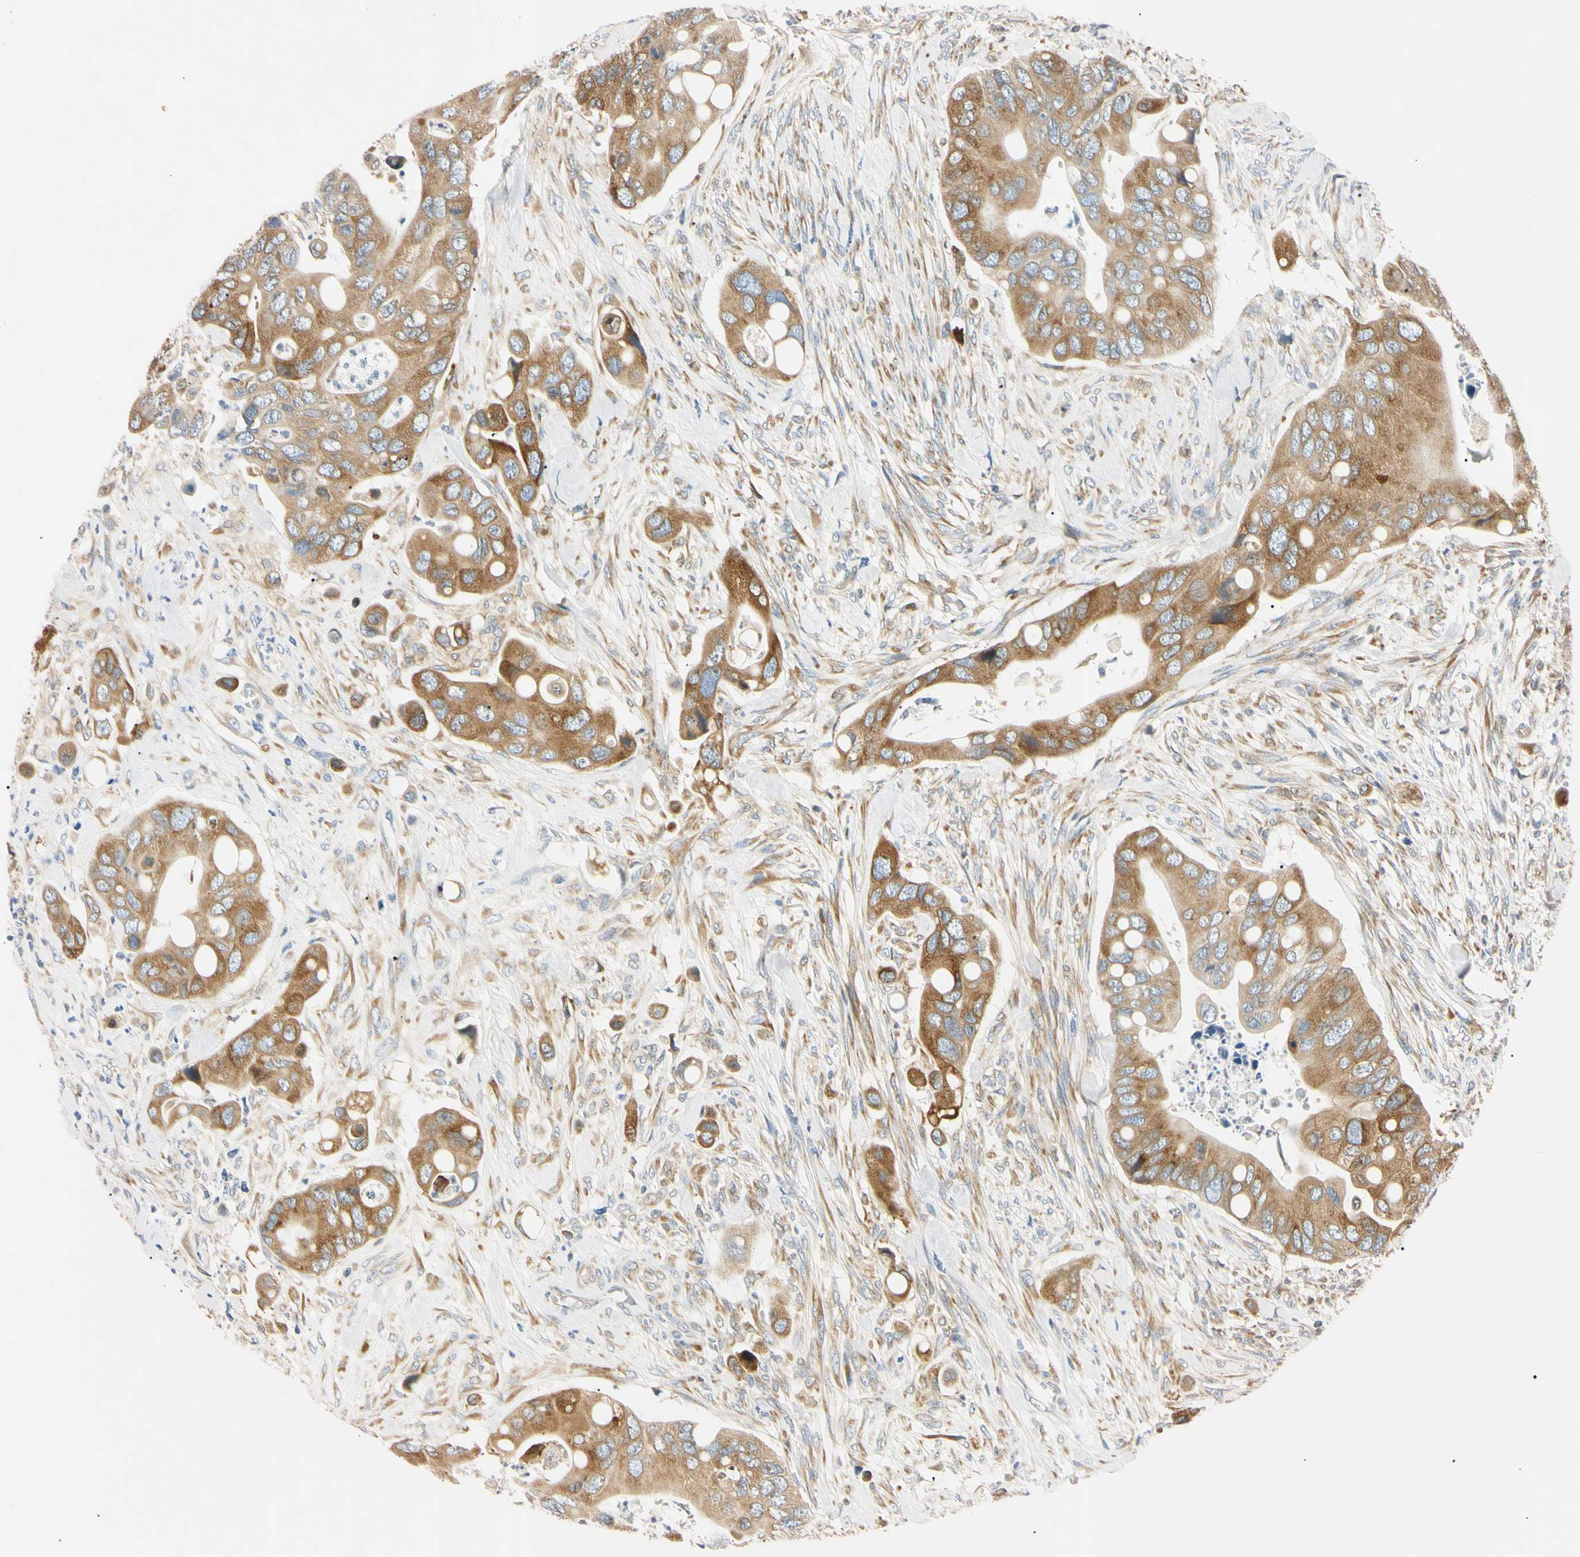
{"staining": {"intensity": "moderate", "quantity": ">75%", "location": "cytoplasmic/membranous"}, "tissue": "colorectal cancer", "cell_type": "Tumor cells", "image_type": "cancer", "snomed": [{"axis": "morphology", "description": "Adenocarcinoma, NOS"}, {"axis": "topography", "description": "Rectum"}], "caption": "Immunohistochemical staining of human colorectal cancer (adenocarcinoma) reveals medium levels of moderate cytoplasmic/membranous staining in about >75% of tumor cells.", "gene": "DNAJB12", "patient": {"sex": "female", "age": 57}}